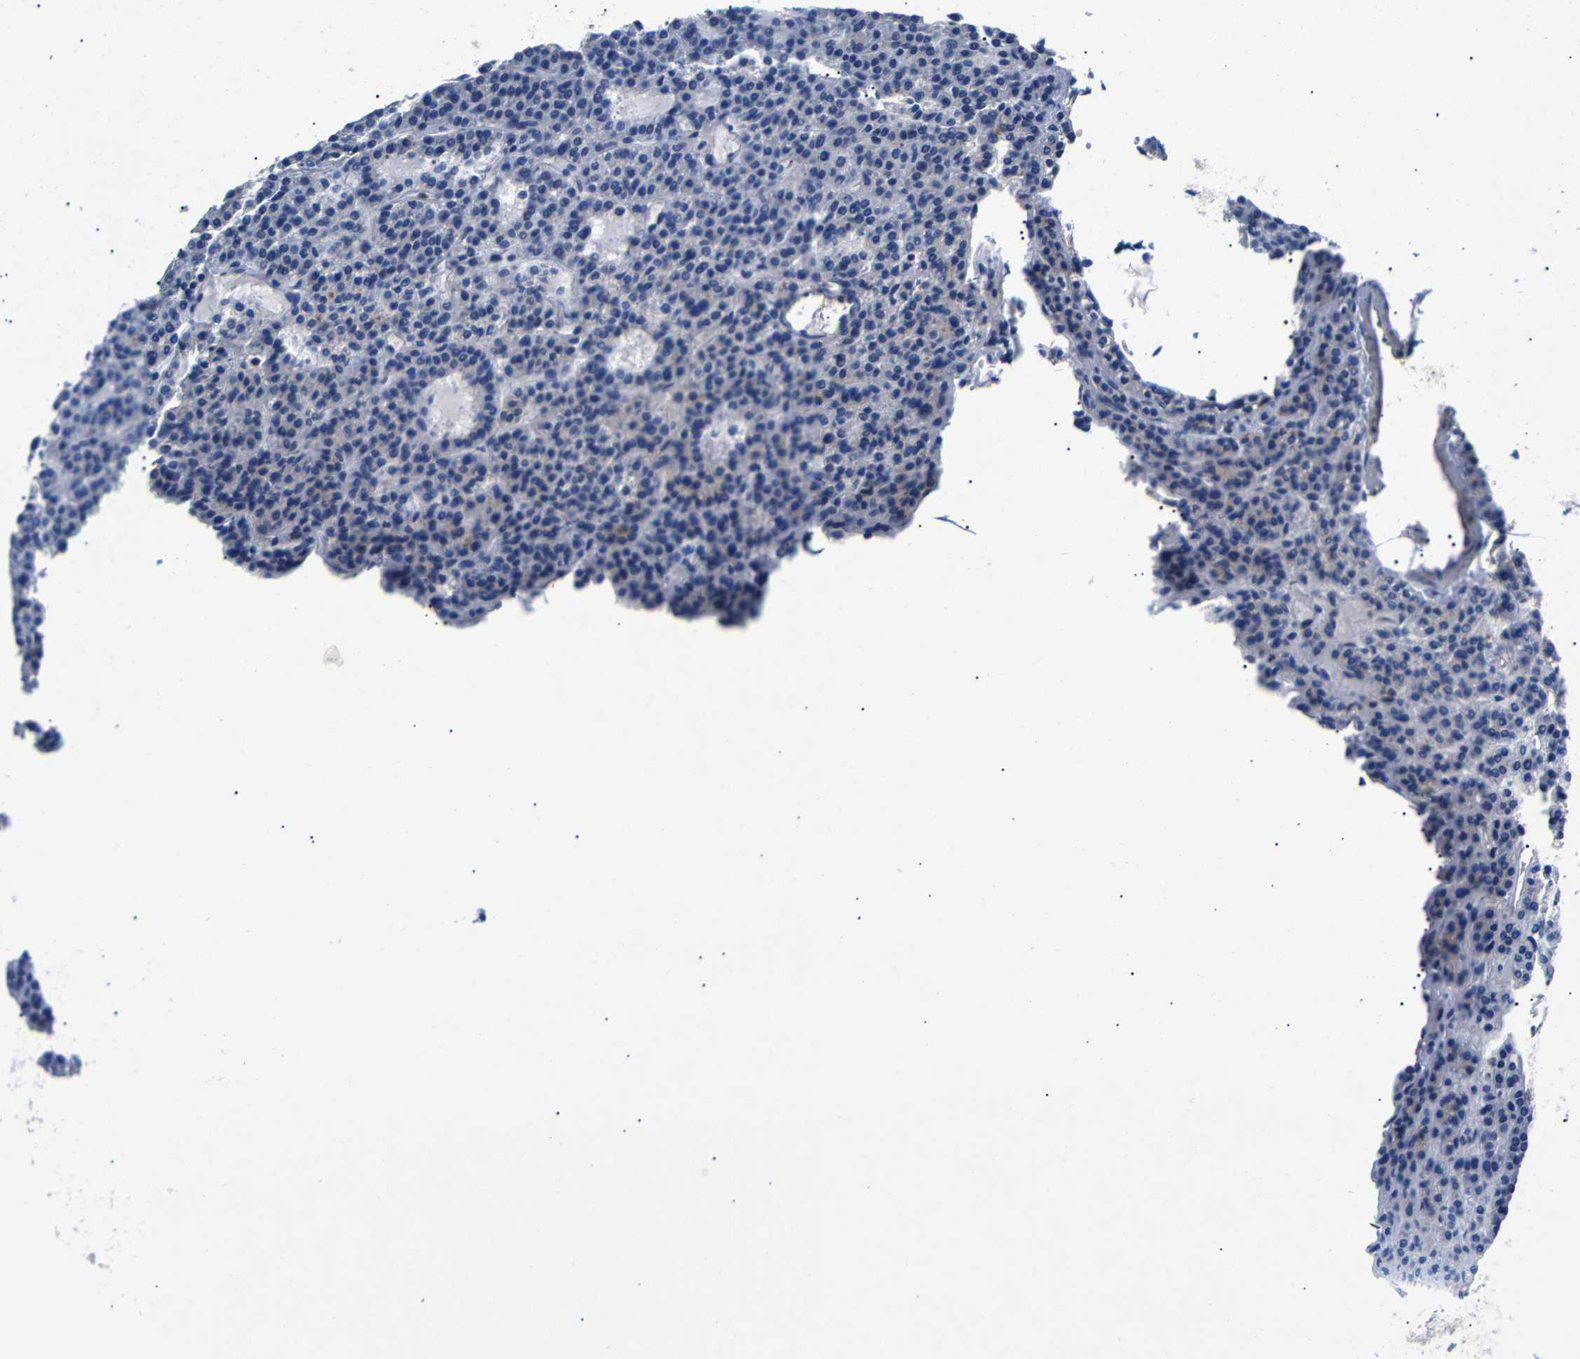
{"staining": {"intensity": "weak", "quantity": "<25%", "location": "cytoplasmic/membranous"}, "tissue": "parathyroid gland", "cell_type": "Glandular cells", "image_type": "normal", "snomed": [{"axis": "morphology", "description": "Normal tissue, NOS"}, {"axis": "morphology", "description": "Adenoma, NOS"}, {"axis": "topography", "description": "Parathyroid gland"}], "caption": "Protein analysis of normal parathyroid gland shows no significant staining in glandular cells. (Stains: DAB immunohistochemistry (IHC) with hematoxylin counter stain, Microscopy: brightfield microscopy at high magnification).", "gene": "SDCBP", "patient": {"sex": "female", "age": 51}}